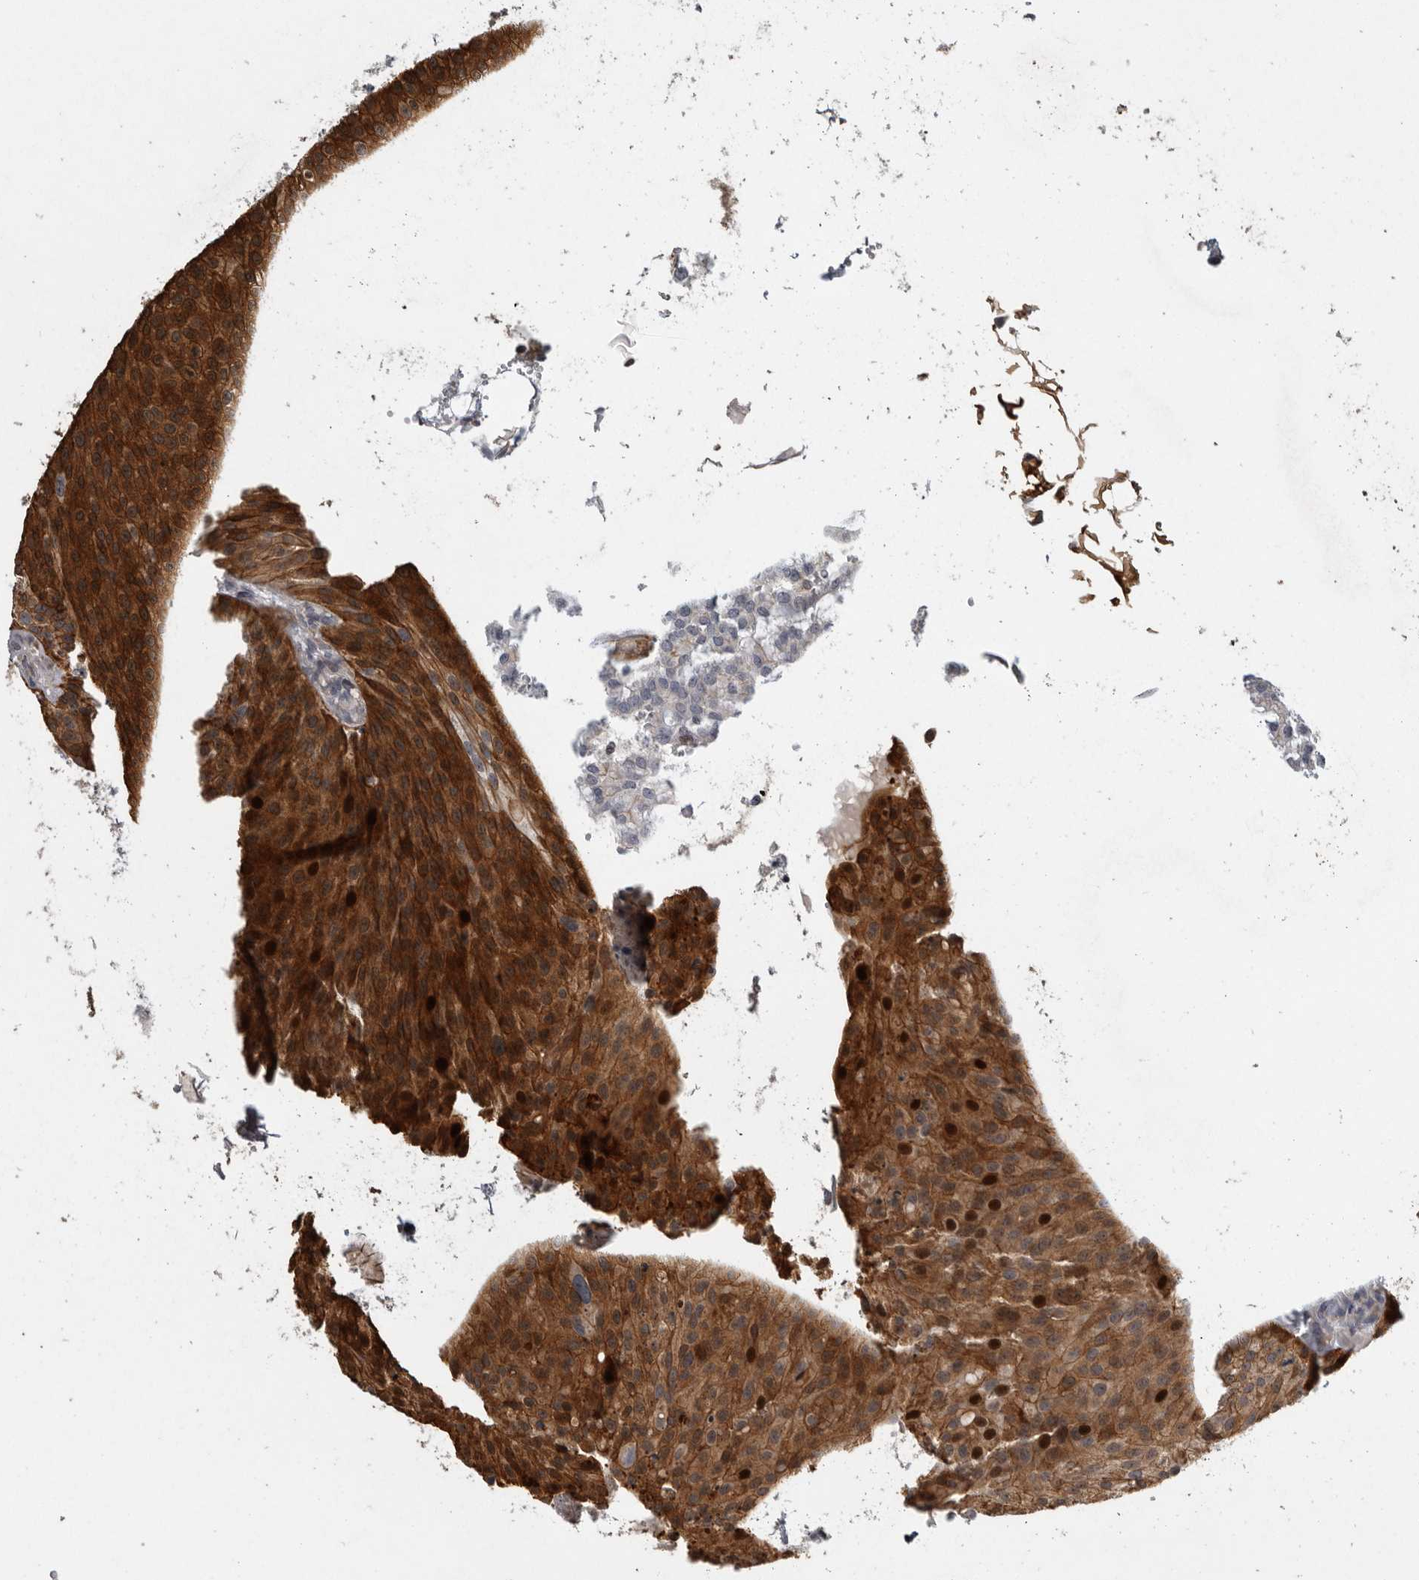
{"staining": {"intensity": "strong", "quantity": ">75%", "location": "cytoplasmic/membranous,nuclear"}, "tissue": "urothelial cancer", "cell_type": "Tumor cells", "image_type": "cancer", "snomed": [{"axis": "morphology", "description": "Urothelial carcinoma, Low grade"}, {"axis": "topography", "description": "Smooth muscle"}, {"axis": "topography", "description": "Urinary bladder"}], "caption": "This histopathology image displays IHC staining of urothelial carcinoma (low-grade), with high strong cytoplasmic/membranous and nuclear positivity in about >75% of tumor cells.", "gene": "MPDZ", "patient": {"sex": "male", "age": 60}}